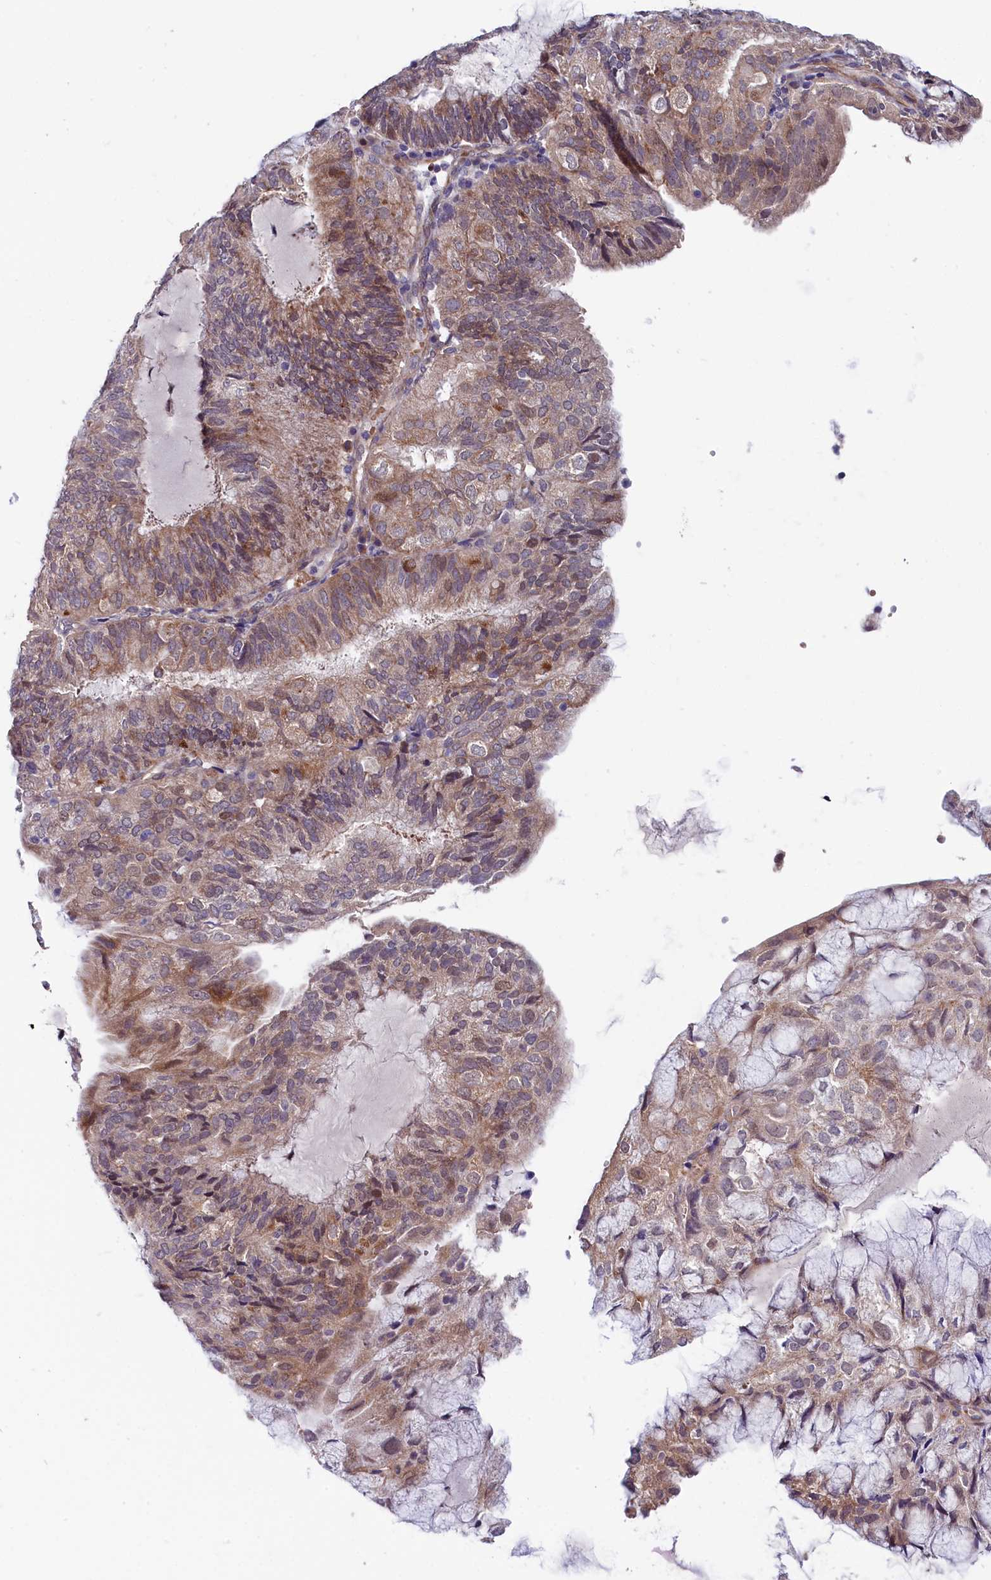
{"staining": {"intensity": "moderate", "quantity": "<25%", "location": "cytoplasmic/membranous"}, "tissue": "endometrial cancer", "cell_type": "Tumor cells", "image_type": "cancer", "snomed": [{"axis": "morphology", "description": "Adenocarcinoma, NOS"}, {"axis": "topography", "description": "Endometrium"}], "caption": "IHC histopathology image of neoplastic tissue: adenocarcinoma (endometrial) stained using immunohistochemistry demonstrates low levels of moderate protein expression localized specifically in the cytoplasmic/membranous of tumor cells, appearing as a cytoplasmic/membranous brown color.", "gene": "SLC39A6", "patient": {"sex": "female", "age": 81}}